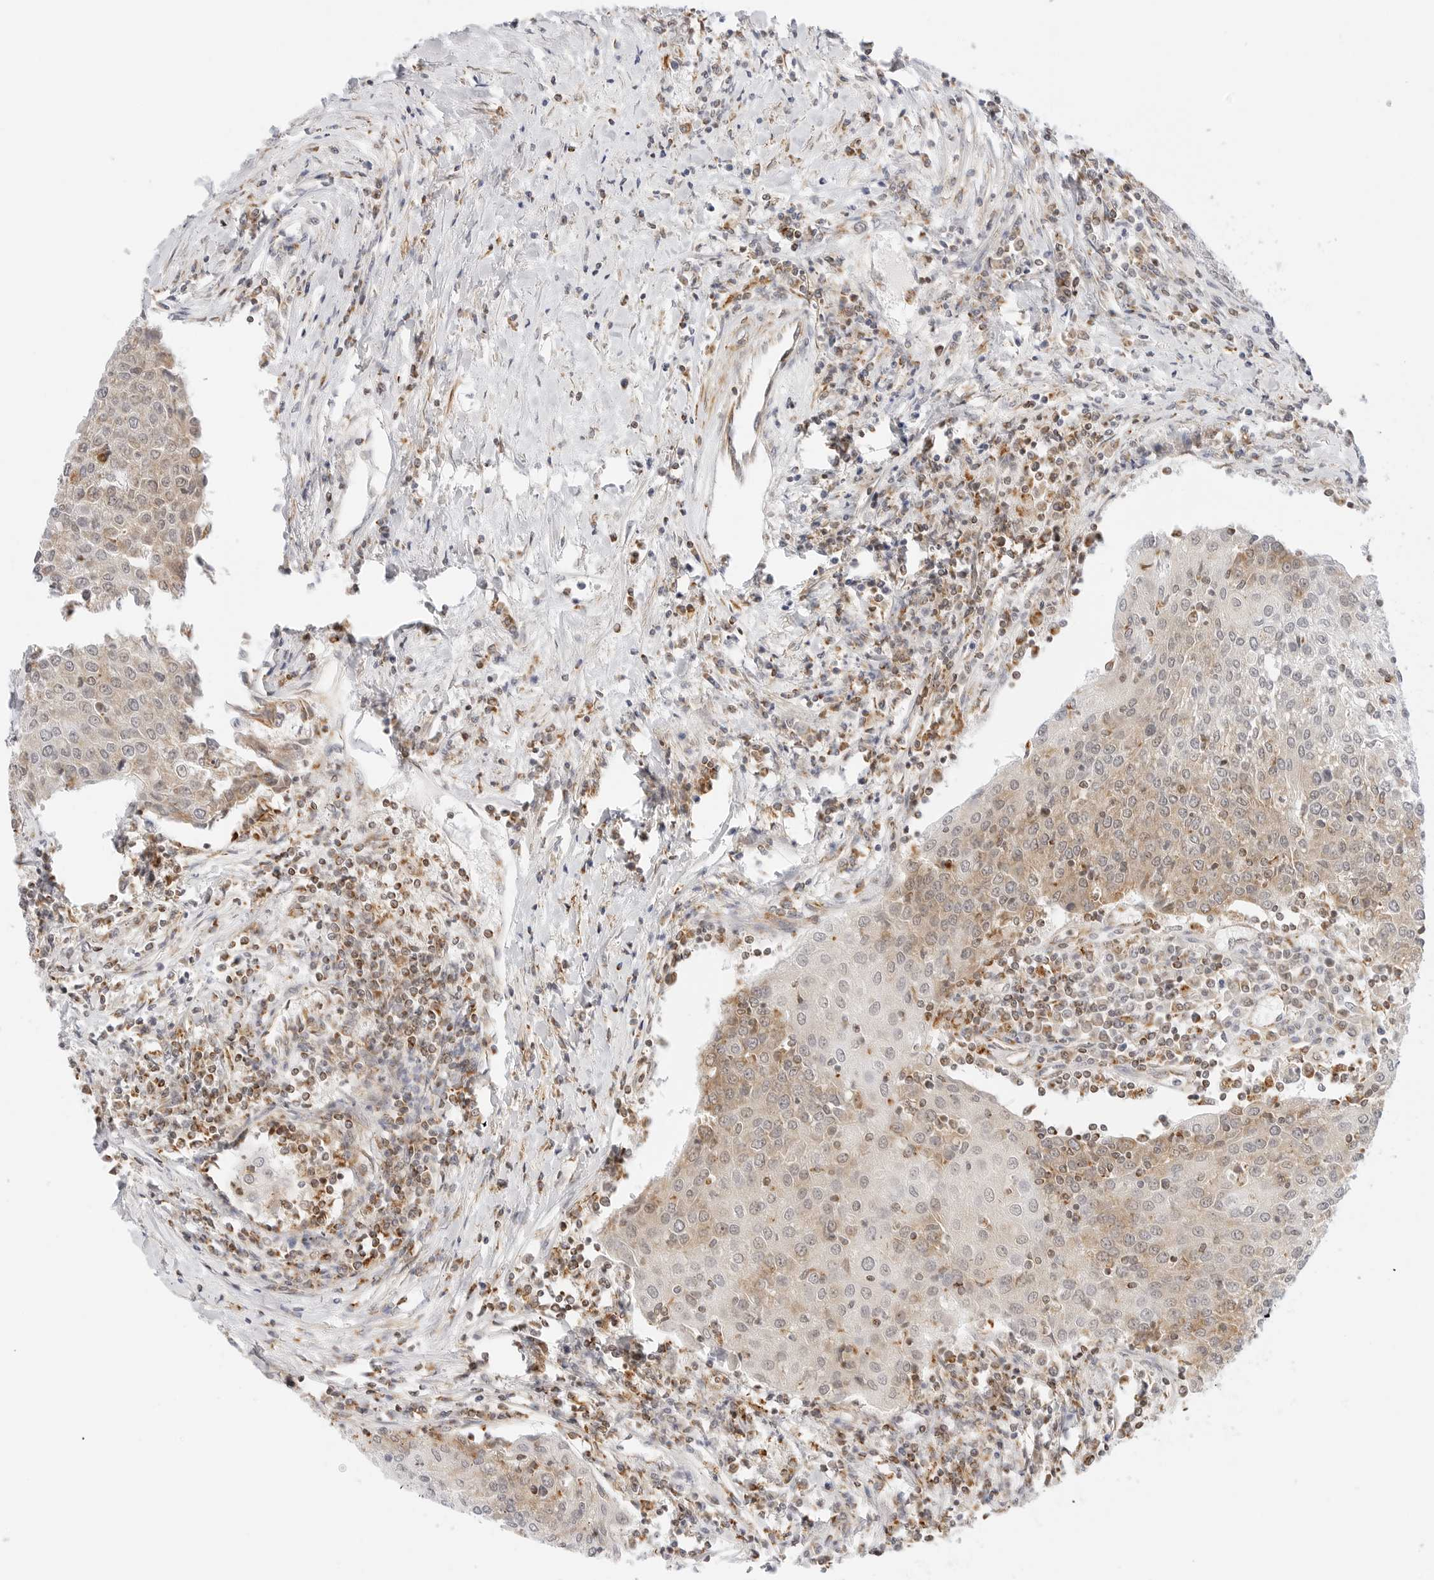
{"staining": {"intensity": "weak", "quantity": "25%-75%", "location": "cytoplasmic/membranous"}, "tissue": "urothelial cancer", "cell_type": "Tumor cells", "image_type": "cancer", "snomed": [{"axis": "morphology", "description": "Urothelial carcinoma, High grade"}, {"axis": "topography", "description": "Urinary bladder"}], "caption": "There is low levels of weak cytoplasmic/membranous staining in tumor cells of urothelial cancer, as demonstrated by immunohistochemical staining (brown color).", "gene": "GORAB", "patient": {"sex": "female", "age": 85}}